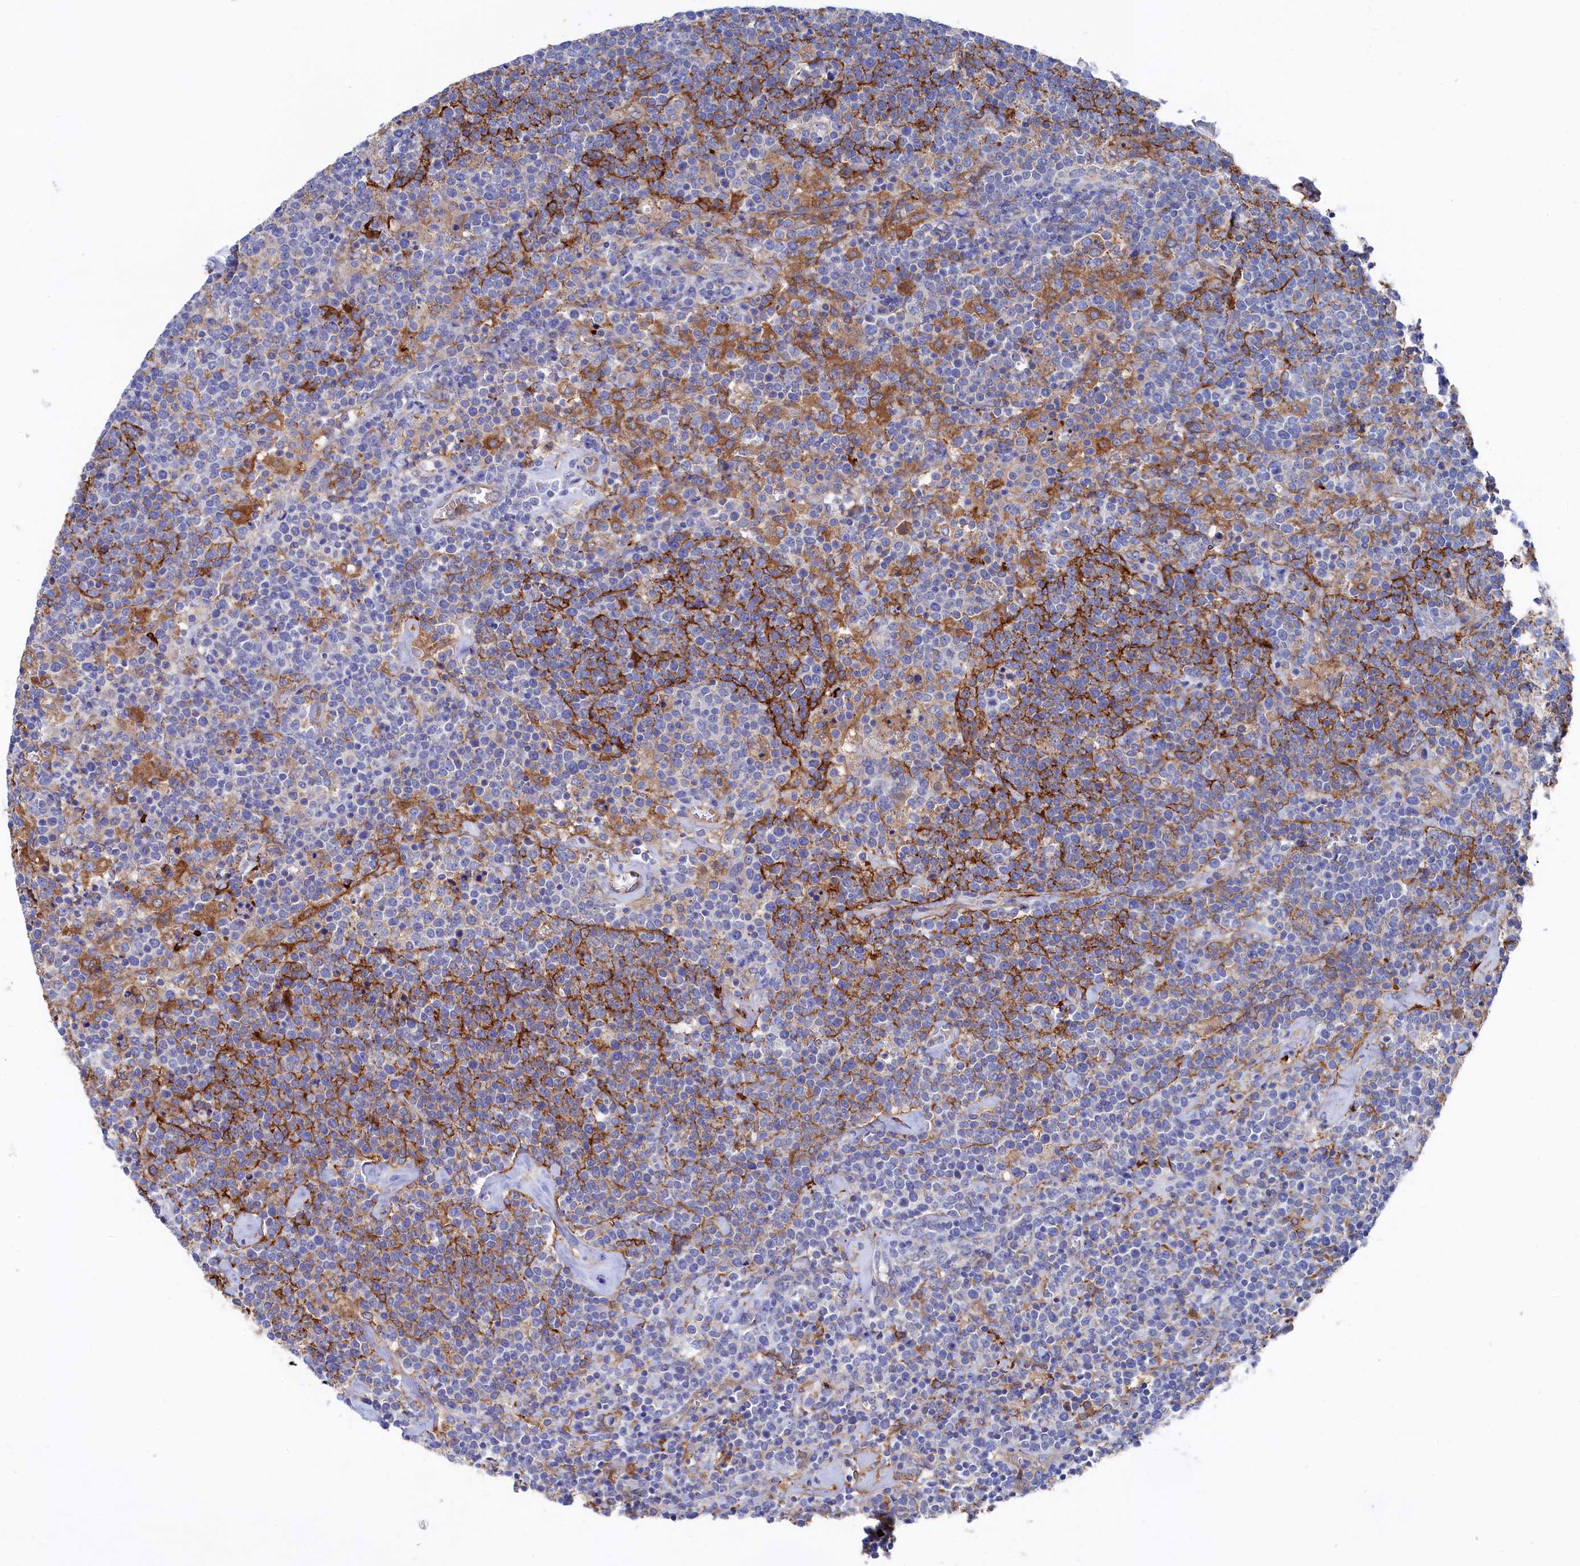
{"staining": {"intensity": "moderate", "quantity": "<25%", "location": "cytoplasmic/membranous"}, "tissue": "lymphoma", "cell_type": "Tumor cells", "image_type": "cancer", "snomed": [{"axis": "morphology", "description": "Malignant lymphoma, non-Hodgkin's type, High grade"}, {"axis": "topography", "description": "Lymph node"}], "caption": "A brown stain labels moderate cytoplasmic/membranous positivity of a protein in human high-grade malignant lymphoma, non-Hodgkin's type tumor cells. (DAB (3,3'-diaminobenzidine) = brown stain, brightfield microscopy at high magnification).", "gene": "C12orf73", "patient": {"sex": "male", "age": 61}}